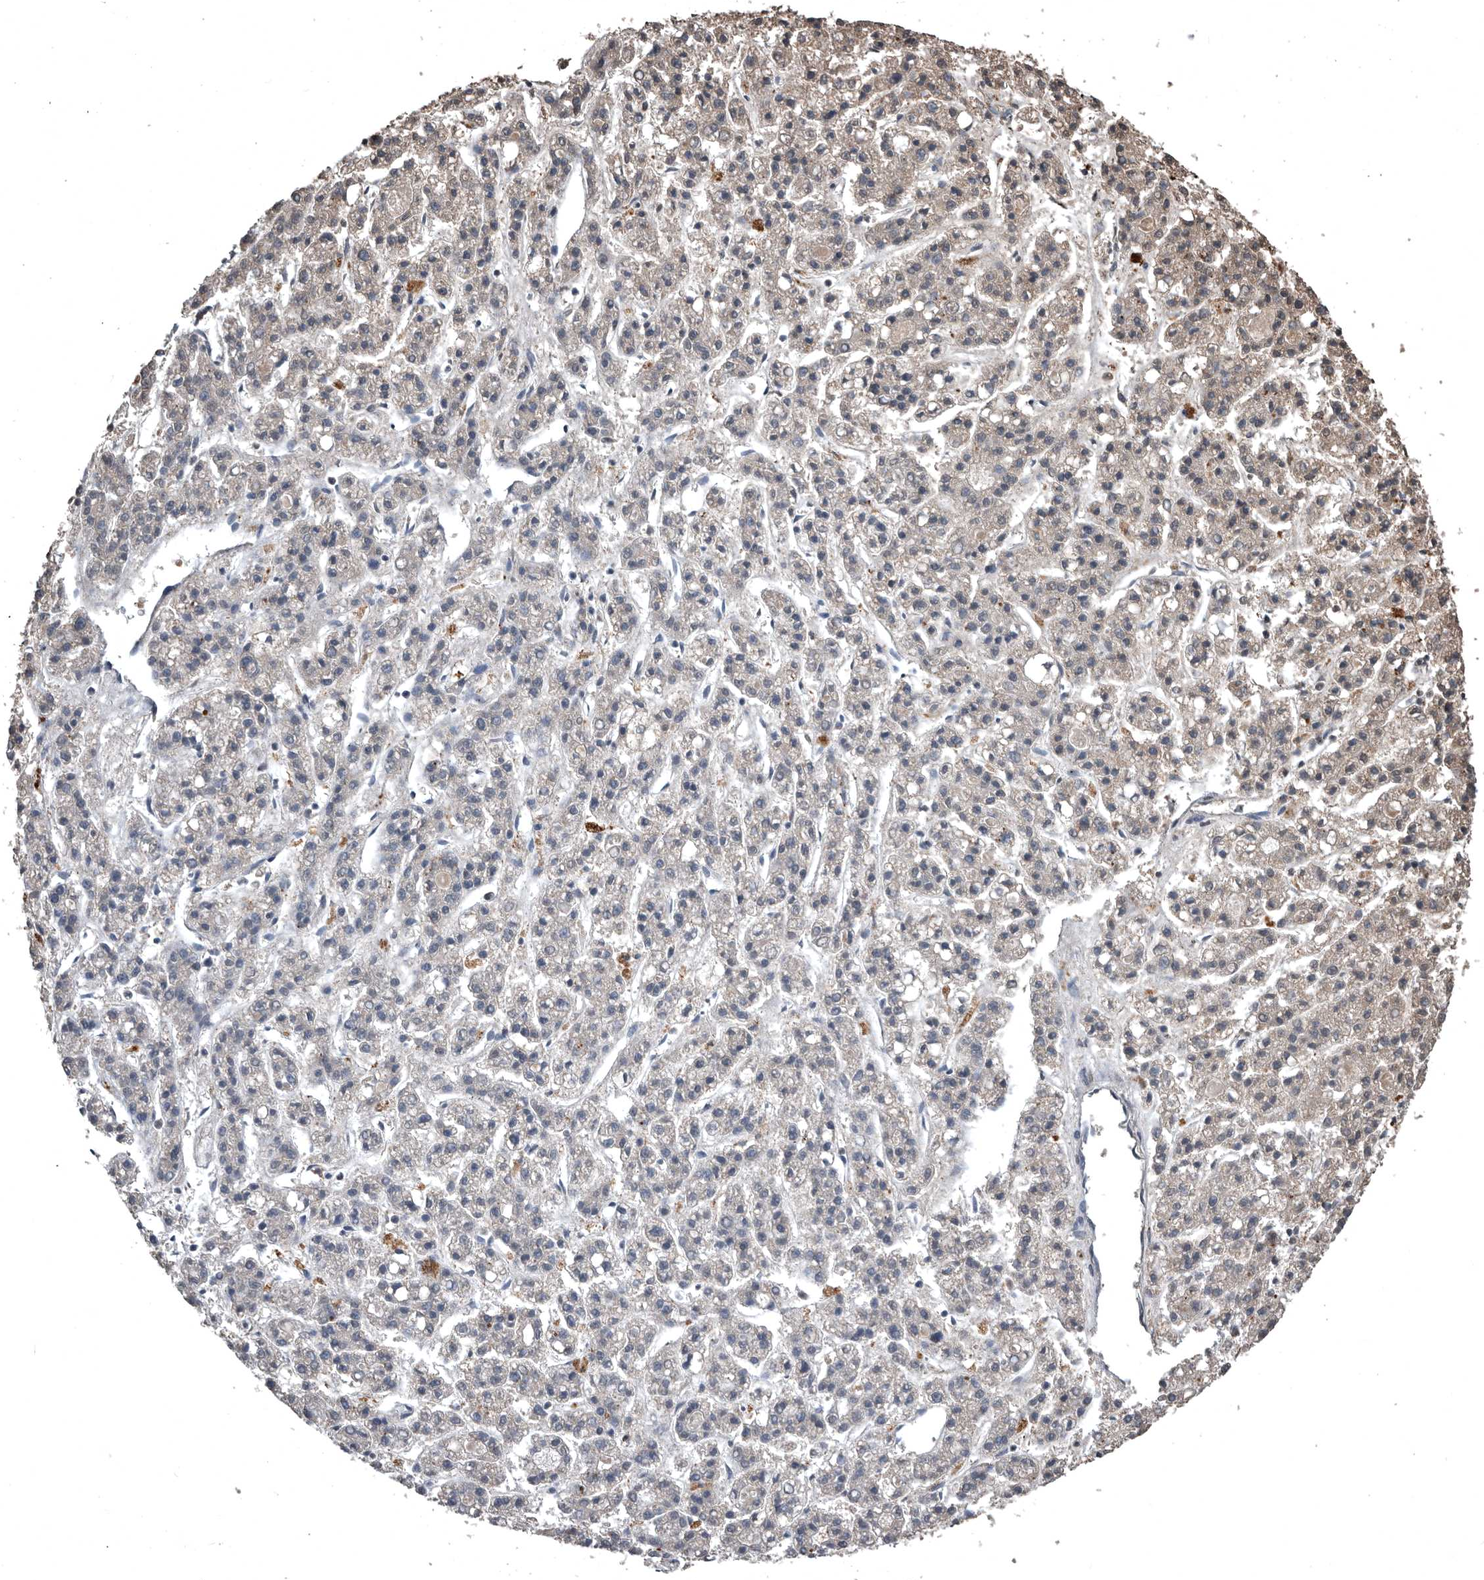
{"staining": {"intensity": "weak", "quantity": "<25%", "location": "cytoplasmic/membranous"}, "tissue": "liver cancer", "cell_type": "Tumor cells", "image_type": "cancer", "snomed": [{"axis": "morphology", "description": "Carcinoma, Hepatocellular, NOS"}, {"axis": "topography", "description": "Liver"}], "caption": "Protein analysis of liver hepatocellular carcinoma exhibits no significant staining in tumor cells. The staining was performed using DAB (3,3'-diaminobenzidine) to visualize the protein expression in brown, while the nuclei were stained in blue with hematoxylin (Magnification: 20x).", "gene": "NRBP1", "patient": {"sex": "male", "age": 70}}